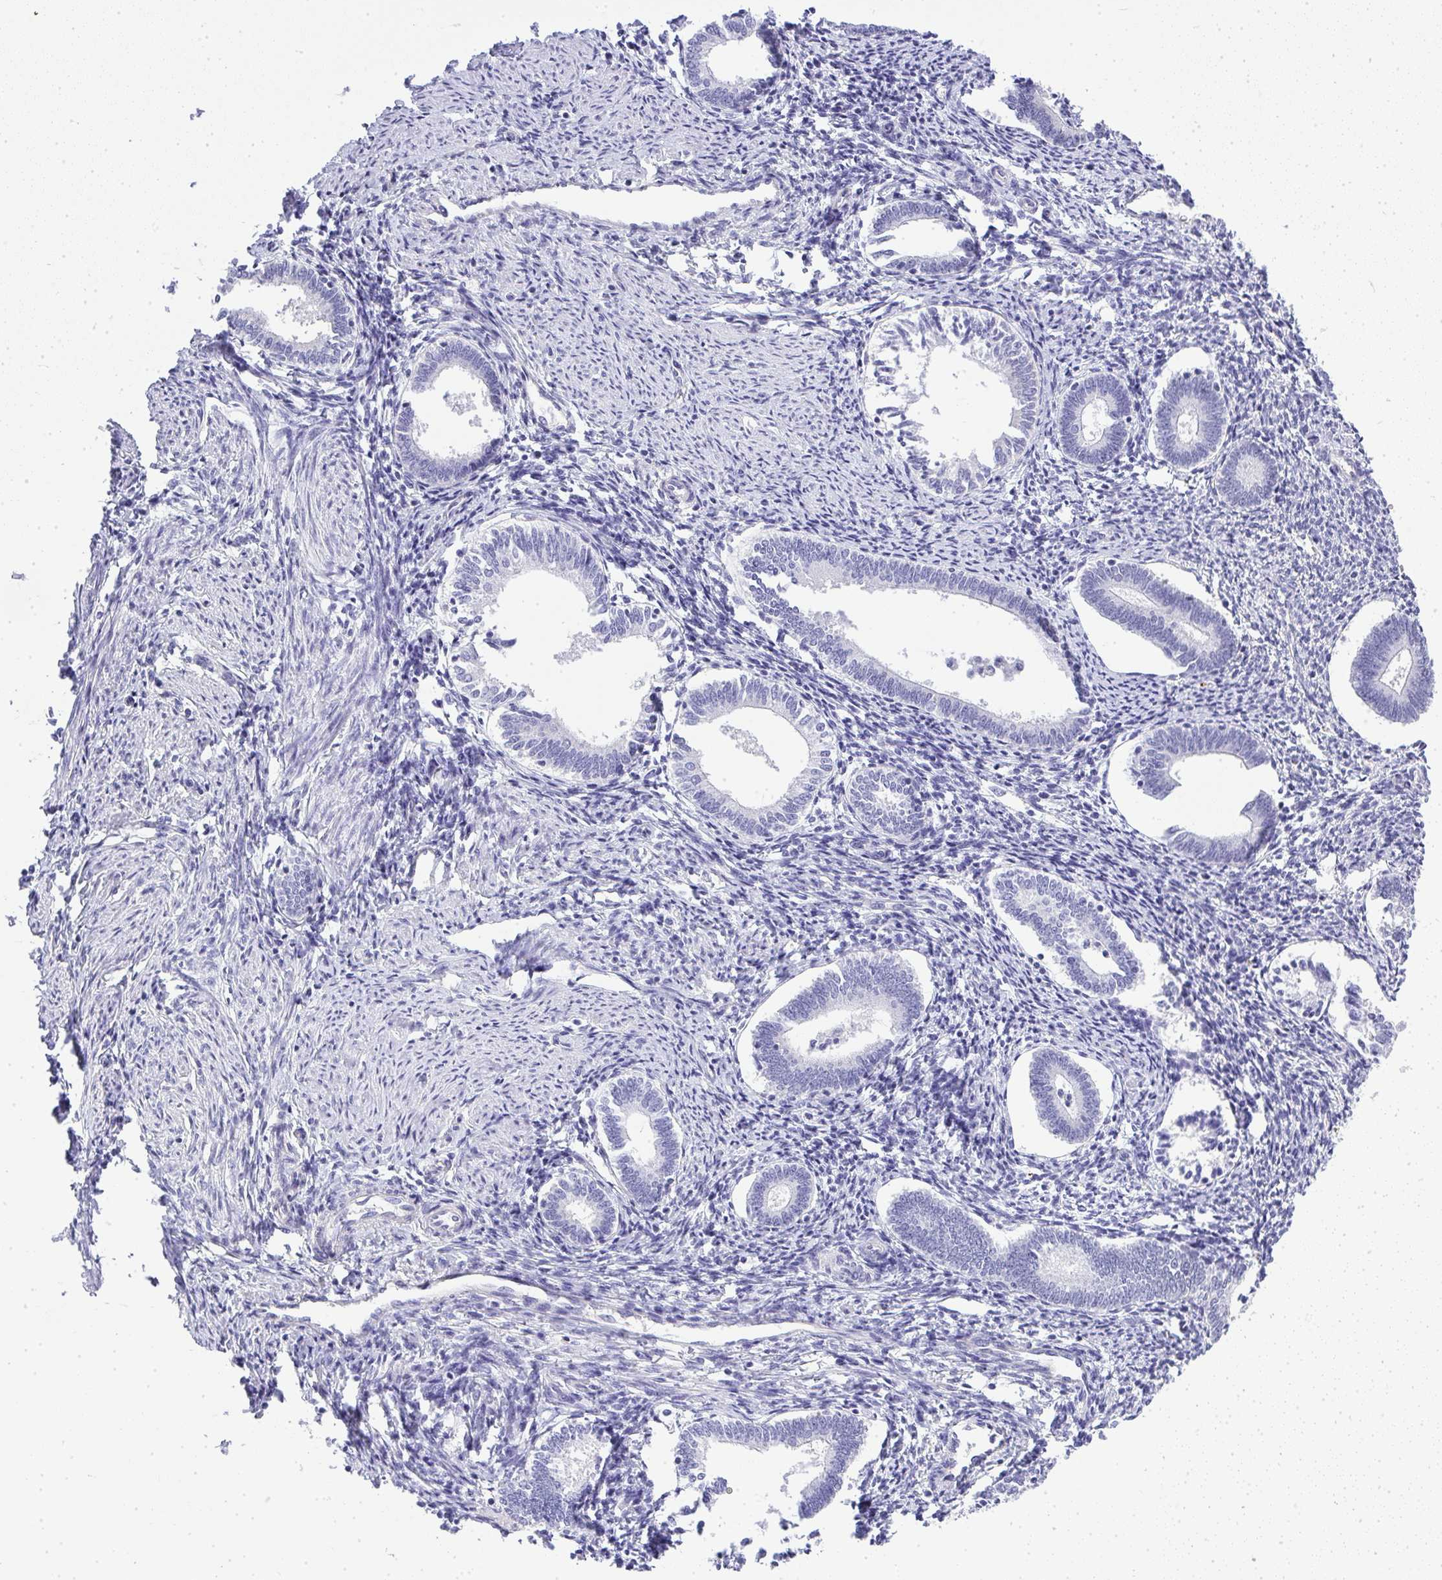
{"staining": {"intensity": "negative", "quantity": "none", "location": "none"}, "tissue": "endometrium", "cell_type": "Cells in endometrial stroma", "image_type": "normal", "snomed": [{"axis": "morphology", "description": "Normal tissue, NOS"}, {"axis": "topography", "description": "Endometrium"}], "caption": "Micrograph shows no significant protein expression in cells in endometrial stroma of benign endometrium. (Brightfield microscopy of DAB (3,3'-diaminobenzidine) IHC at high magnification).", "gene": "PLPPR3", "patient": {"sex": "female", "age": 41}}